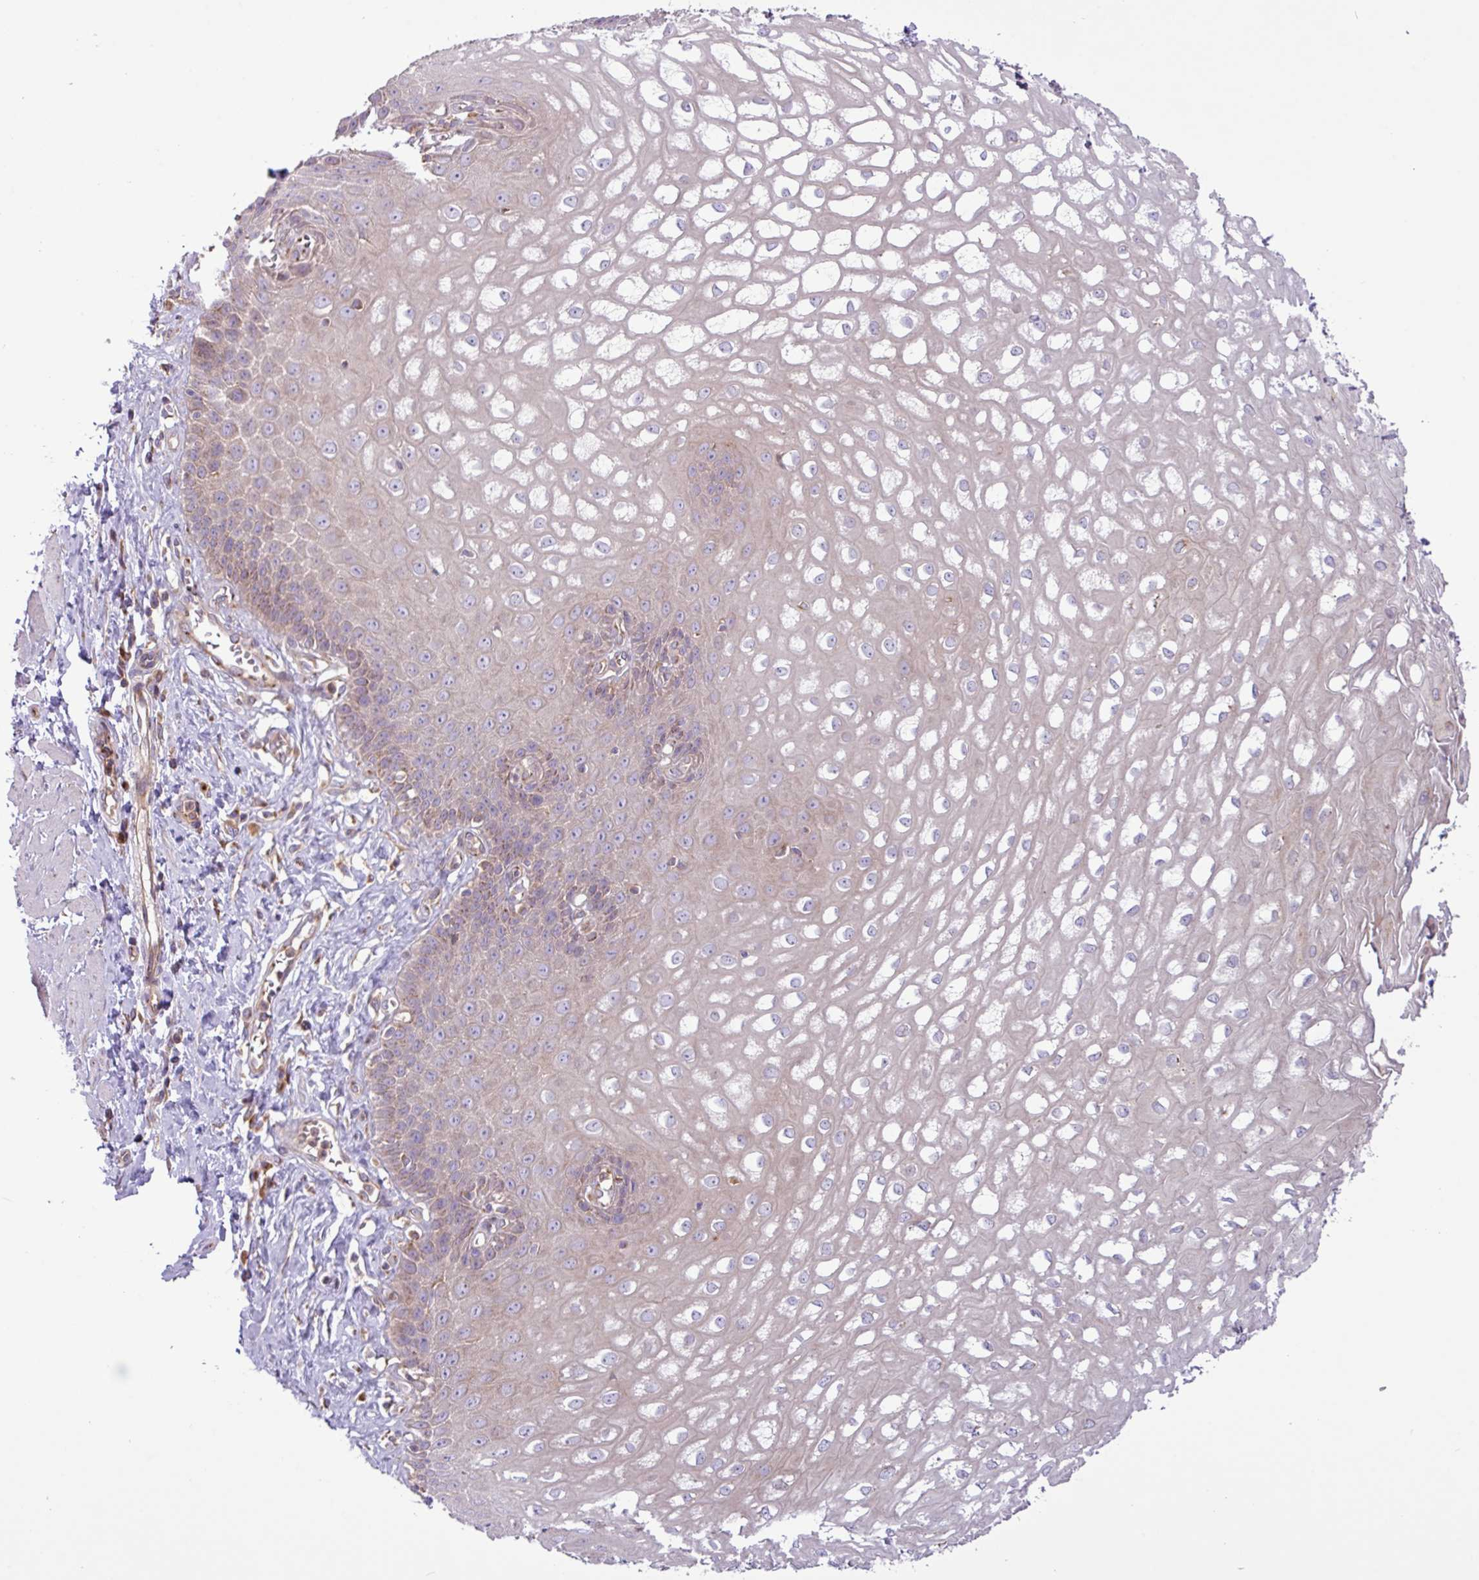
{"staining": {"intensity": "weak", "quantity": "25%-75%", "location": "cytoplasmic/membranous"}, "tissue": "esophagus", "cell_type": "Squamous epithelial cells", "image_type": "normal", "snomed": [{"axis": "morphology", "description": "Normal tissue, NOS"}, {"axis": "topography", "description": "Esophagus"}], "caption": "This photomicrograph displays IHC staining of unremarkable esophagus, with low weak cytoplasmic/membranous positivity in about 25%-75% of squamous epithelial cells.", "gene": "RAB19", "patient": {"sex": "male", "age": 67}}